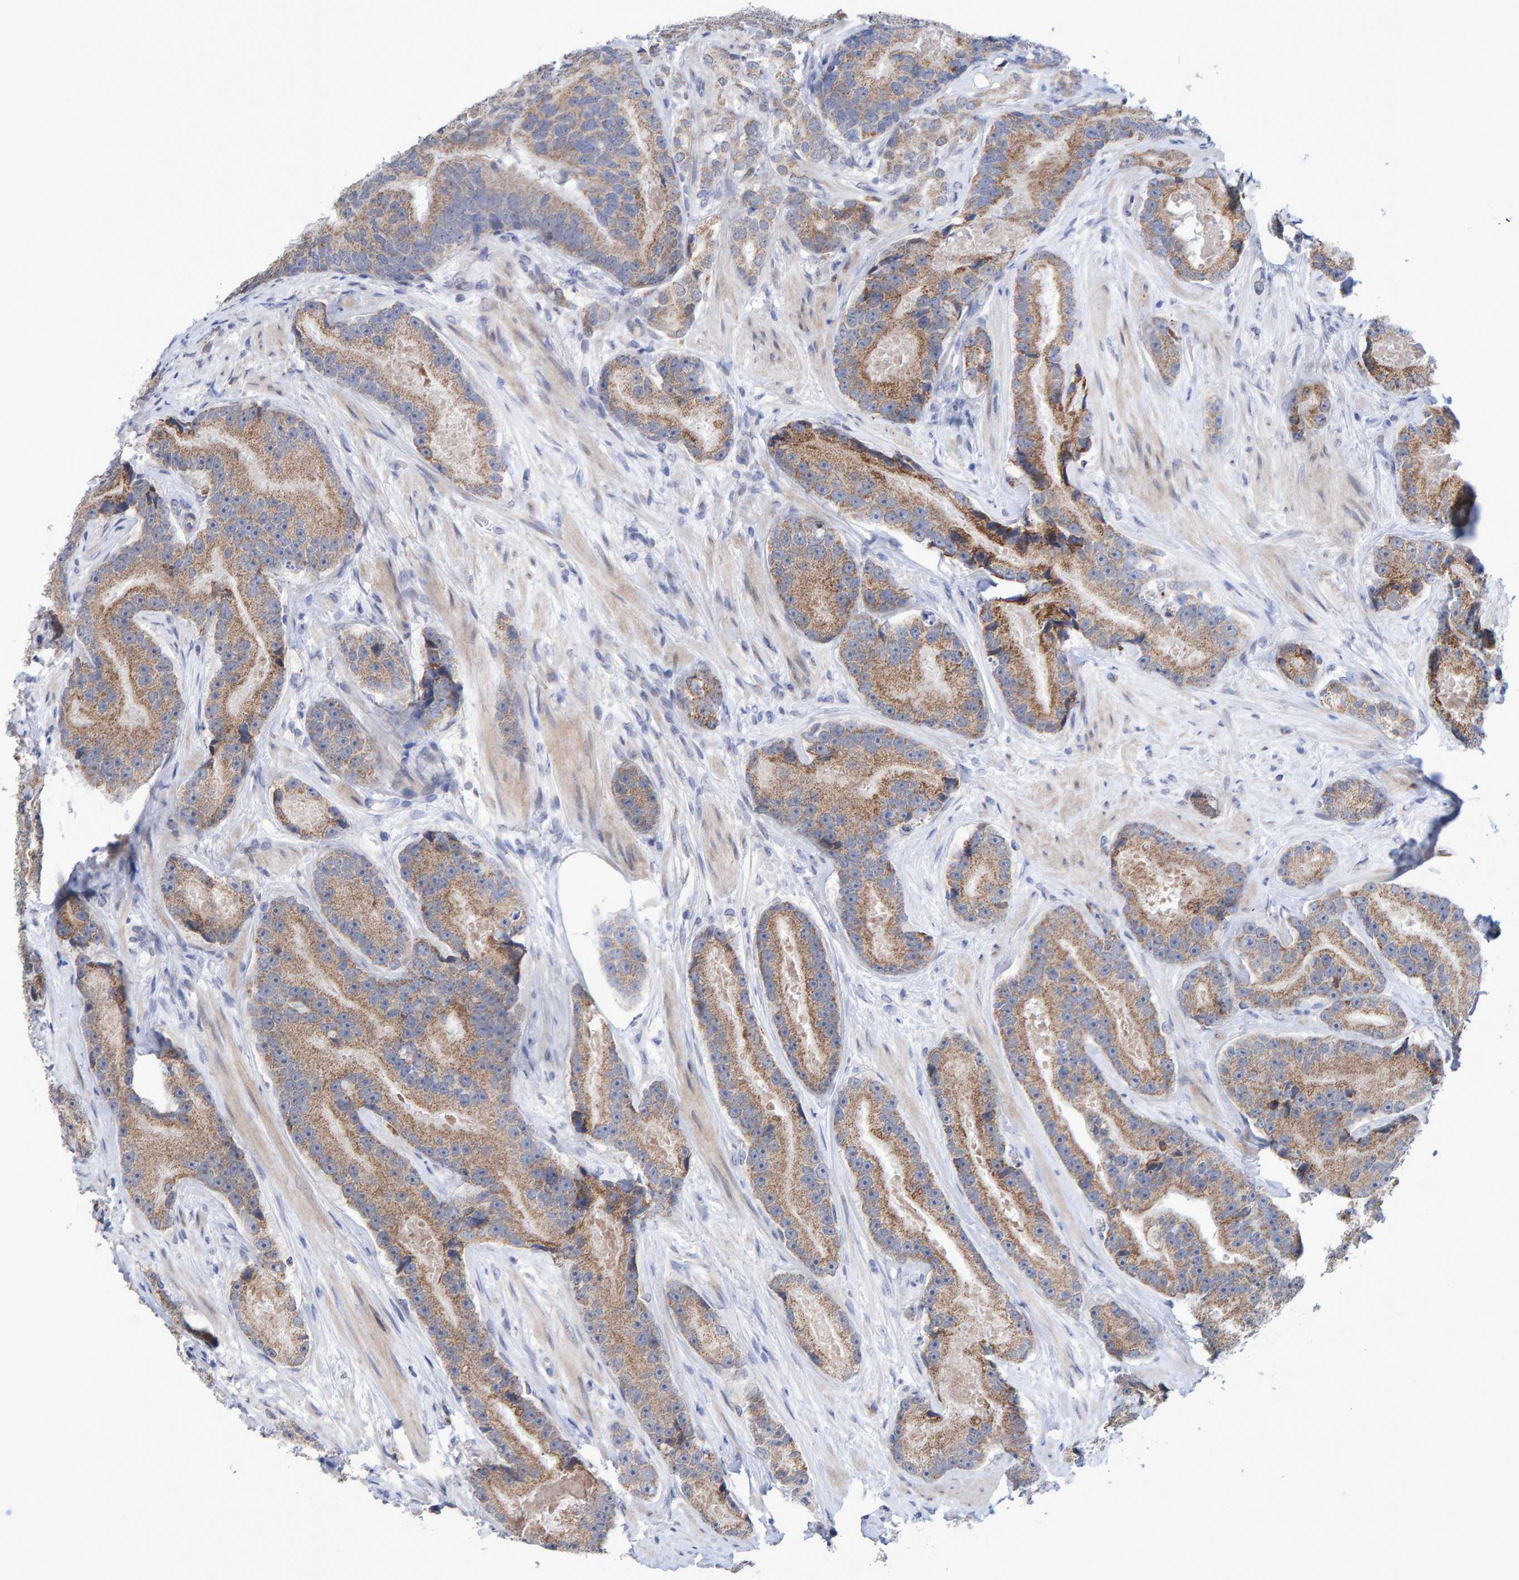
{"staining": {"intensity": "moderate", "quantity": ">75%", "location": "cytoplasmic/membranous"}, "tissue": "prostate cancer", "cell_type": "Tumor cells", "image_type": "cancer", "snomed": [{"axis": "morphology", "description": "Adenocarcinoma, High grade"}, {"axis": "topography", "description": "Prostate"}], "caption": "DAB (3,3'-diaminobenzidine) immunohistochemical staining of human prostate cancer exhibits moderate cytoplasmic/membranous protein staining in about >75% of tumor cells.", "gene": "USP43", "patient": {"sex": "male", "age": 55}}